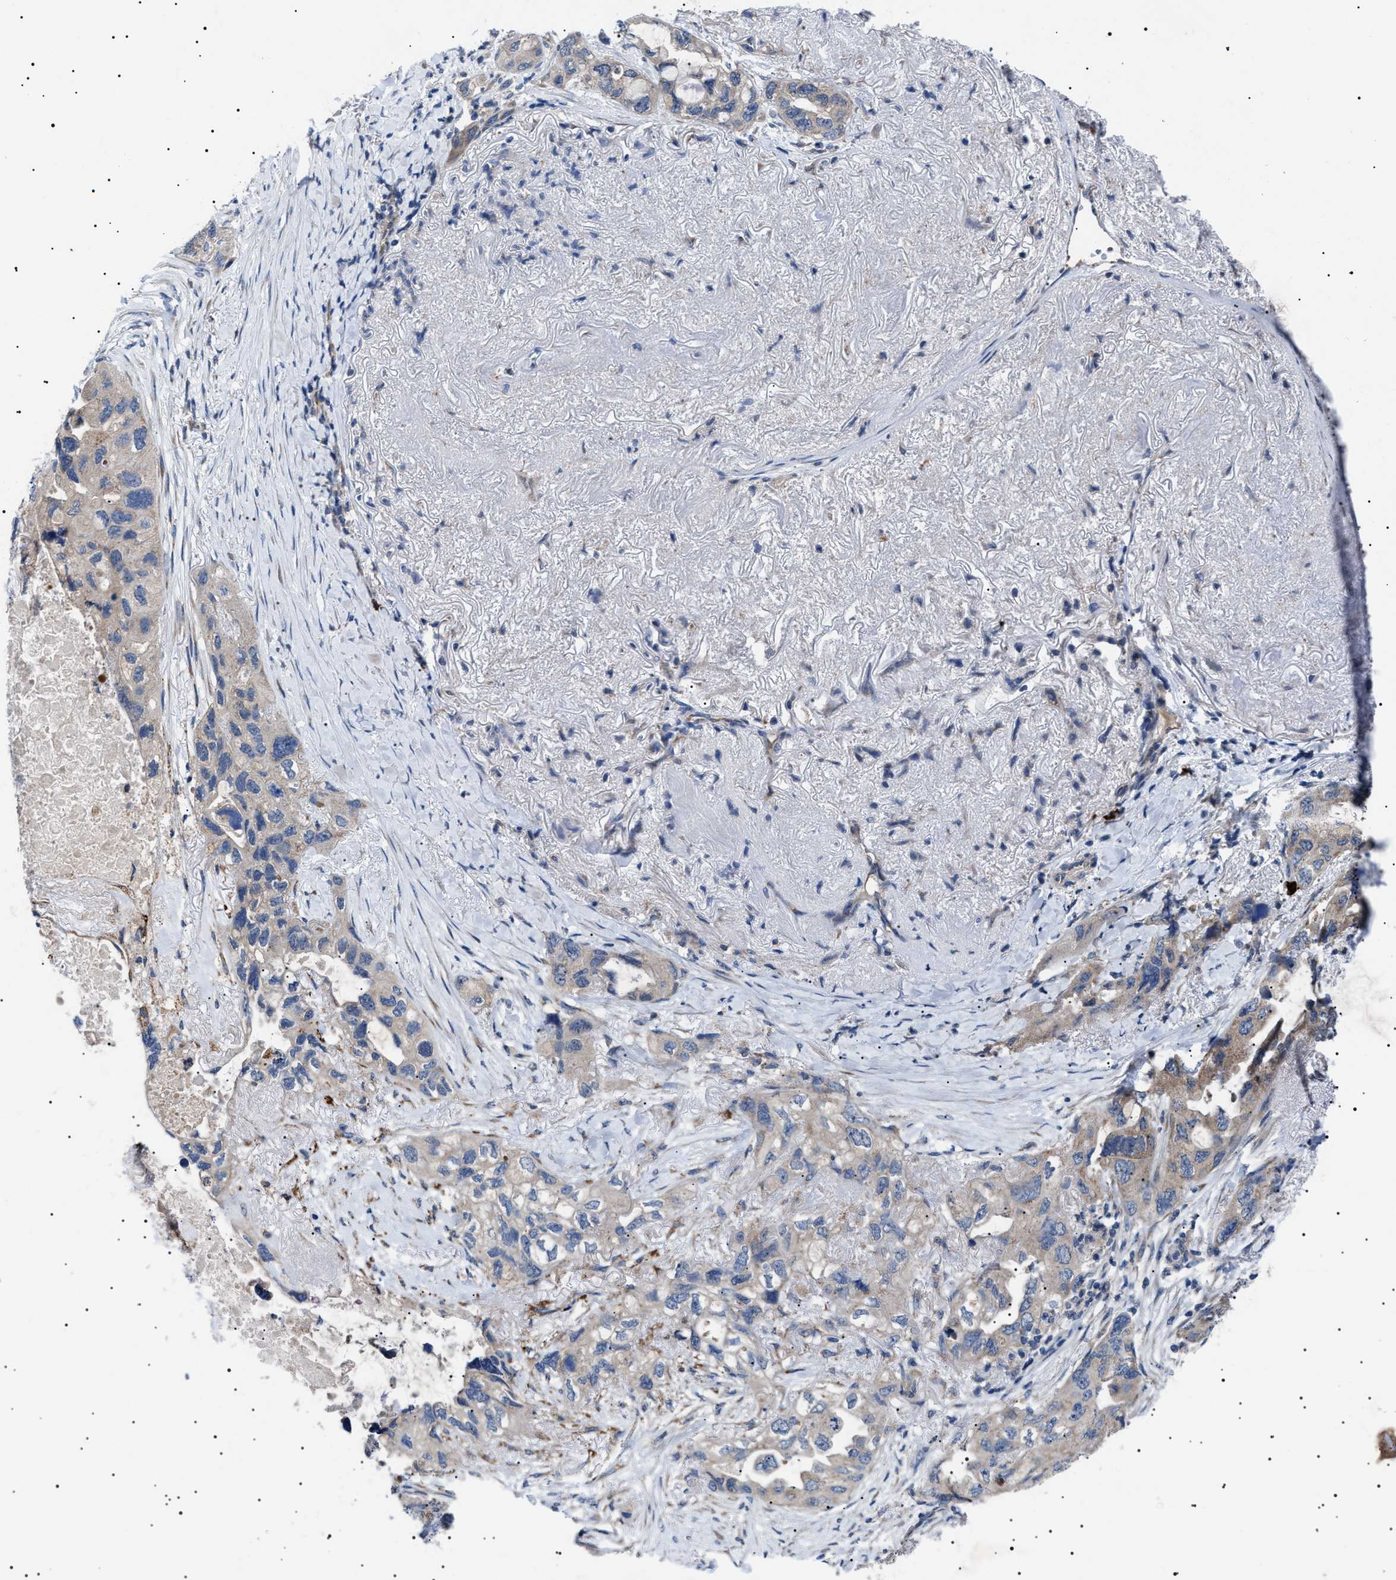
{"staining": {"intensity": "weak", "quantity": "<25%", "location": "cytoplasmic/membranous"}, "tissue": "lung cancer", "cell_type": "Tumor cells", "image_type": "cancer", "snomed": [{"axis": "morphology", "description": "Squamous cell carcinoma, NOS"}, {"axis": "topography", "description": "Lung"}], "caption": "Tumor cells are negative for protein expression in human squamous cell carcinoma (lung).", "gene": "PTRH1", "patient": {"sex": "female", "age": 73}}